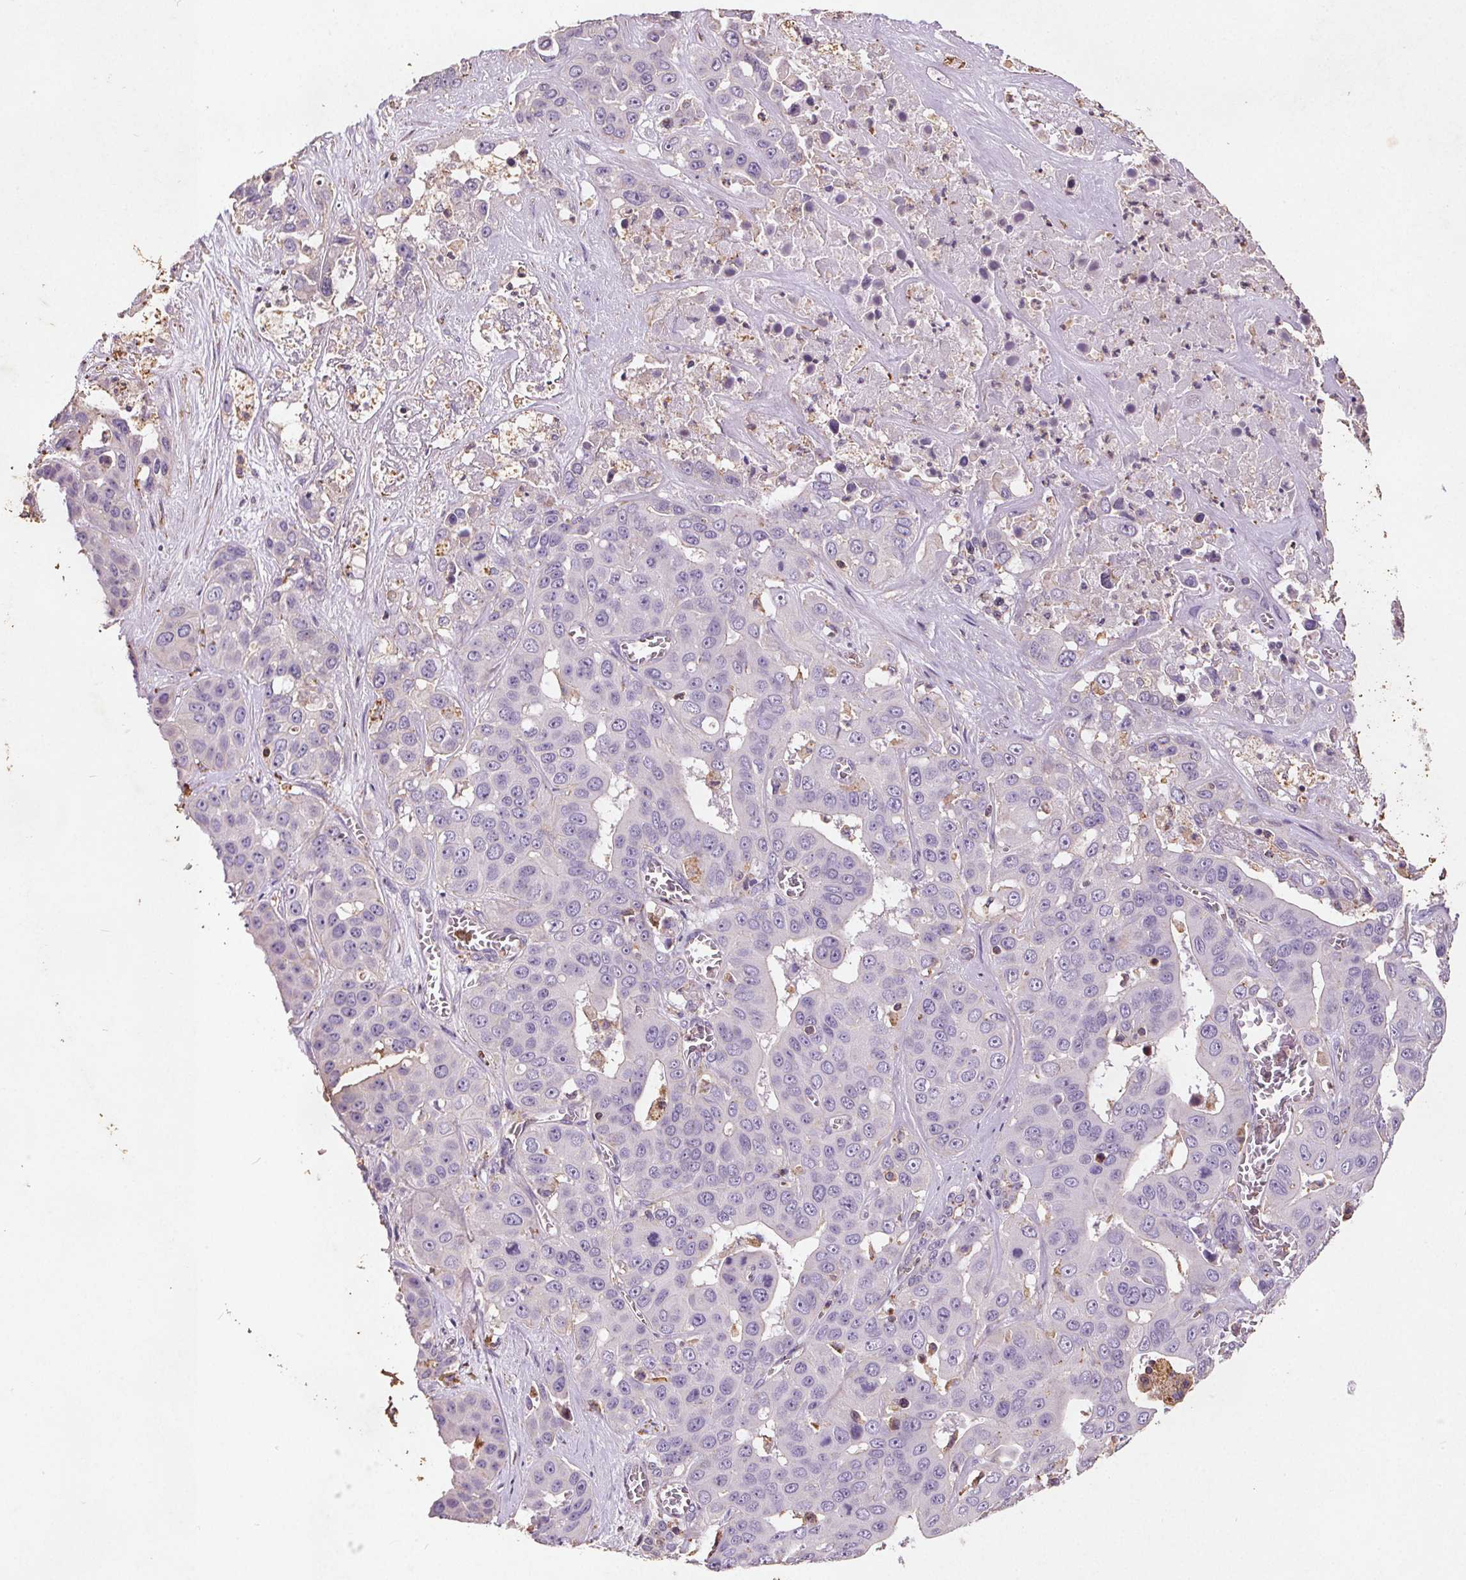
{"staining": {"intensity": "negative", "quantity": "none", "location": "none"}, "tissue": "liver cancer", "cell_type": "Tumor cells", "image_type": "cancer", "snomed": [{"axis": "morphology", "description": "Cholangiocarcinoma"}, {"axis": "topography", "description": "Liver"}], "caption": "Immunohistochemical staining of liver cancer (cholangiocarcinoma) demonstrates no significant expression in tumor cells. Brightfield microscopy of immunohistochemistry stained with DAB (3,3'-diaminobenzidine) (brown) and hematoxylin (blue), captured at high magnification.", "gene": "C19orf84", "patient": {"sex": "female", "age": 52}}